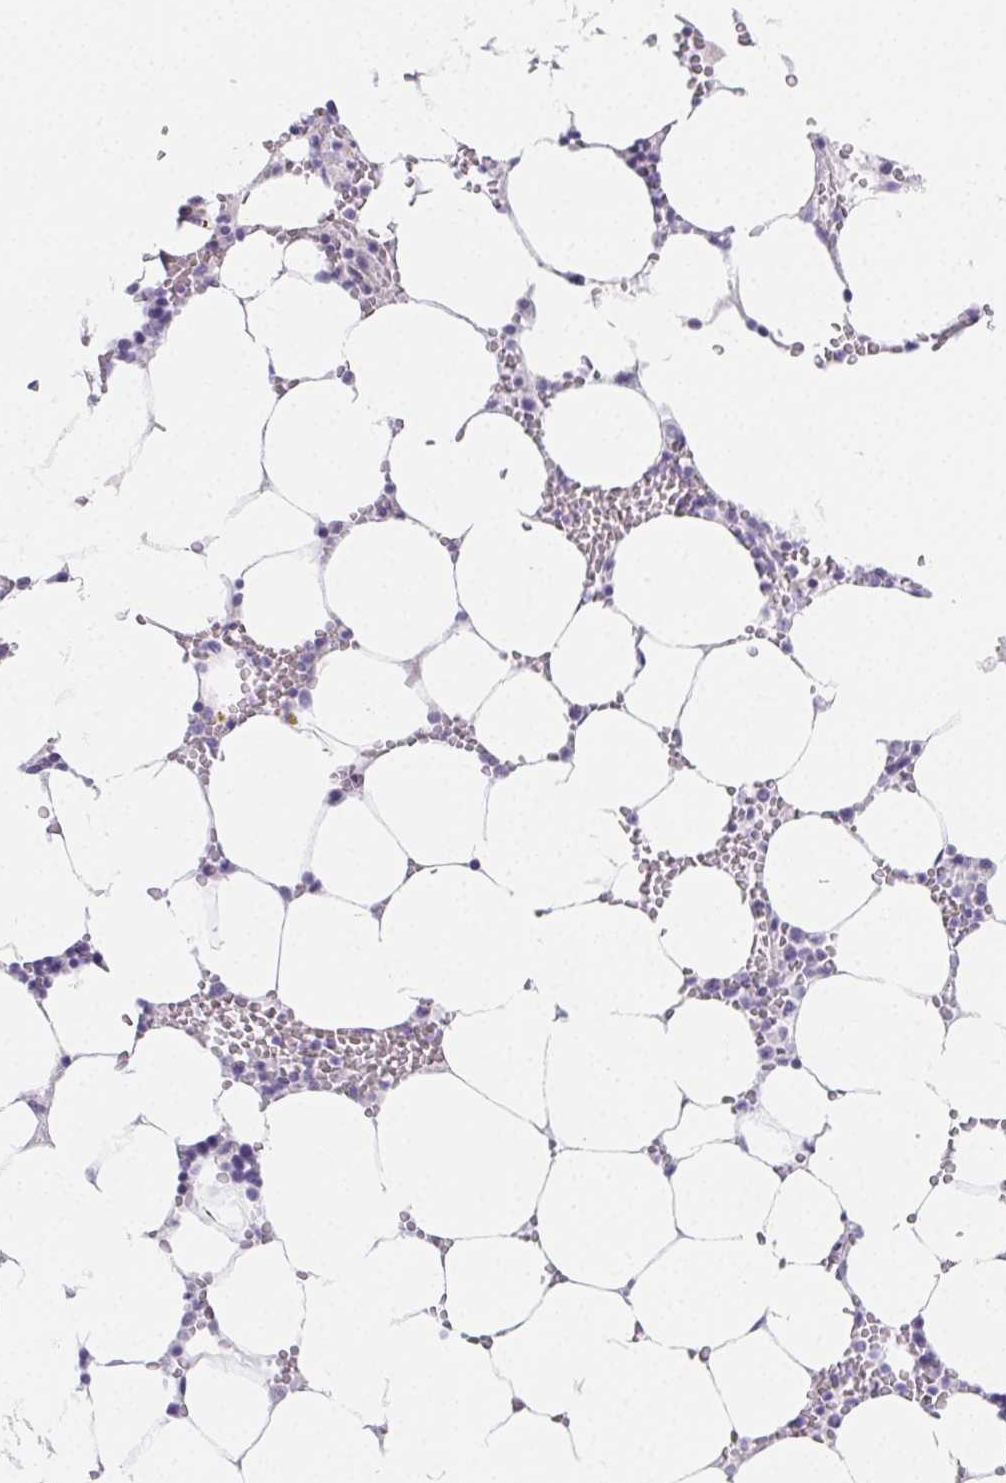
{"staining": {"intensity": "negative", "quantity": "none", "location": "none"}, "tissue": "bone marrow", "cell_type": "Hematopoietic cells", "image_type": "normal", "snomed": [{"axis": "morphology", "description": "Normal tissue, NOS"}, {"axis": "topography", "description": "Bone marrow"}], "caption": "An immunohistochemistry (IHC) image of benign bone marrow is shown. There is no staining in hematopoietic cells of bone marrow. (DAB immunohistochemistry (IHC) visualized using brightfield microscopy, high magnification).", "gene": "ZBBX", "patient": {"sex": "male", "age": 64}}